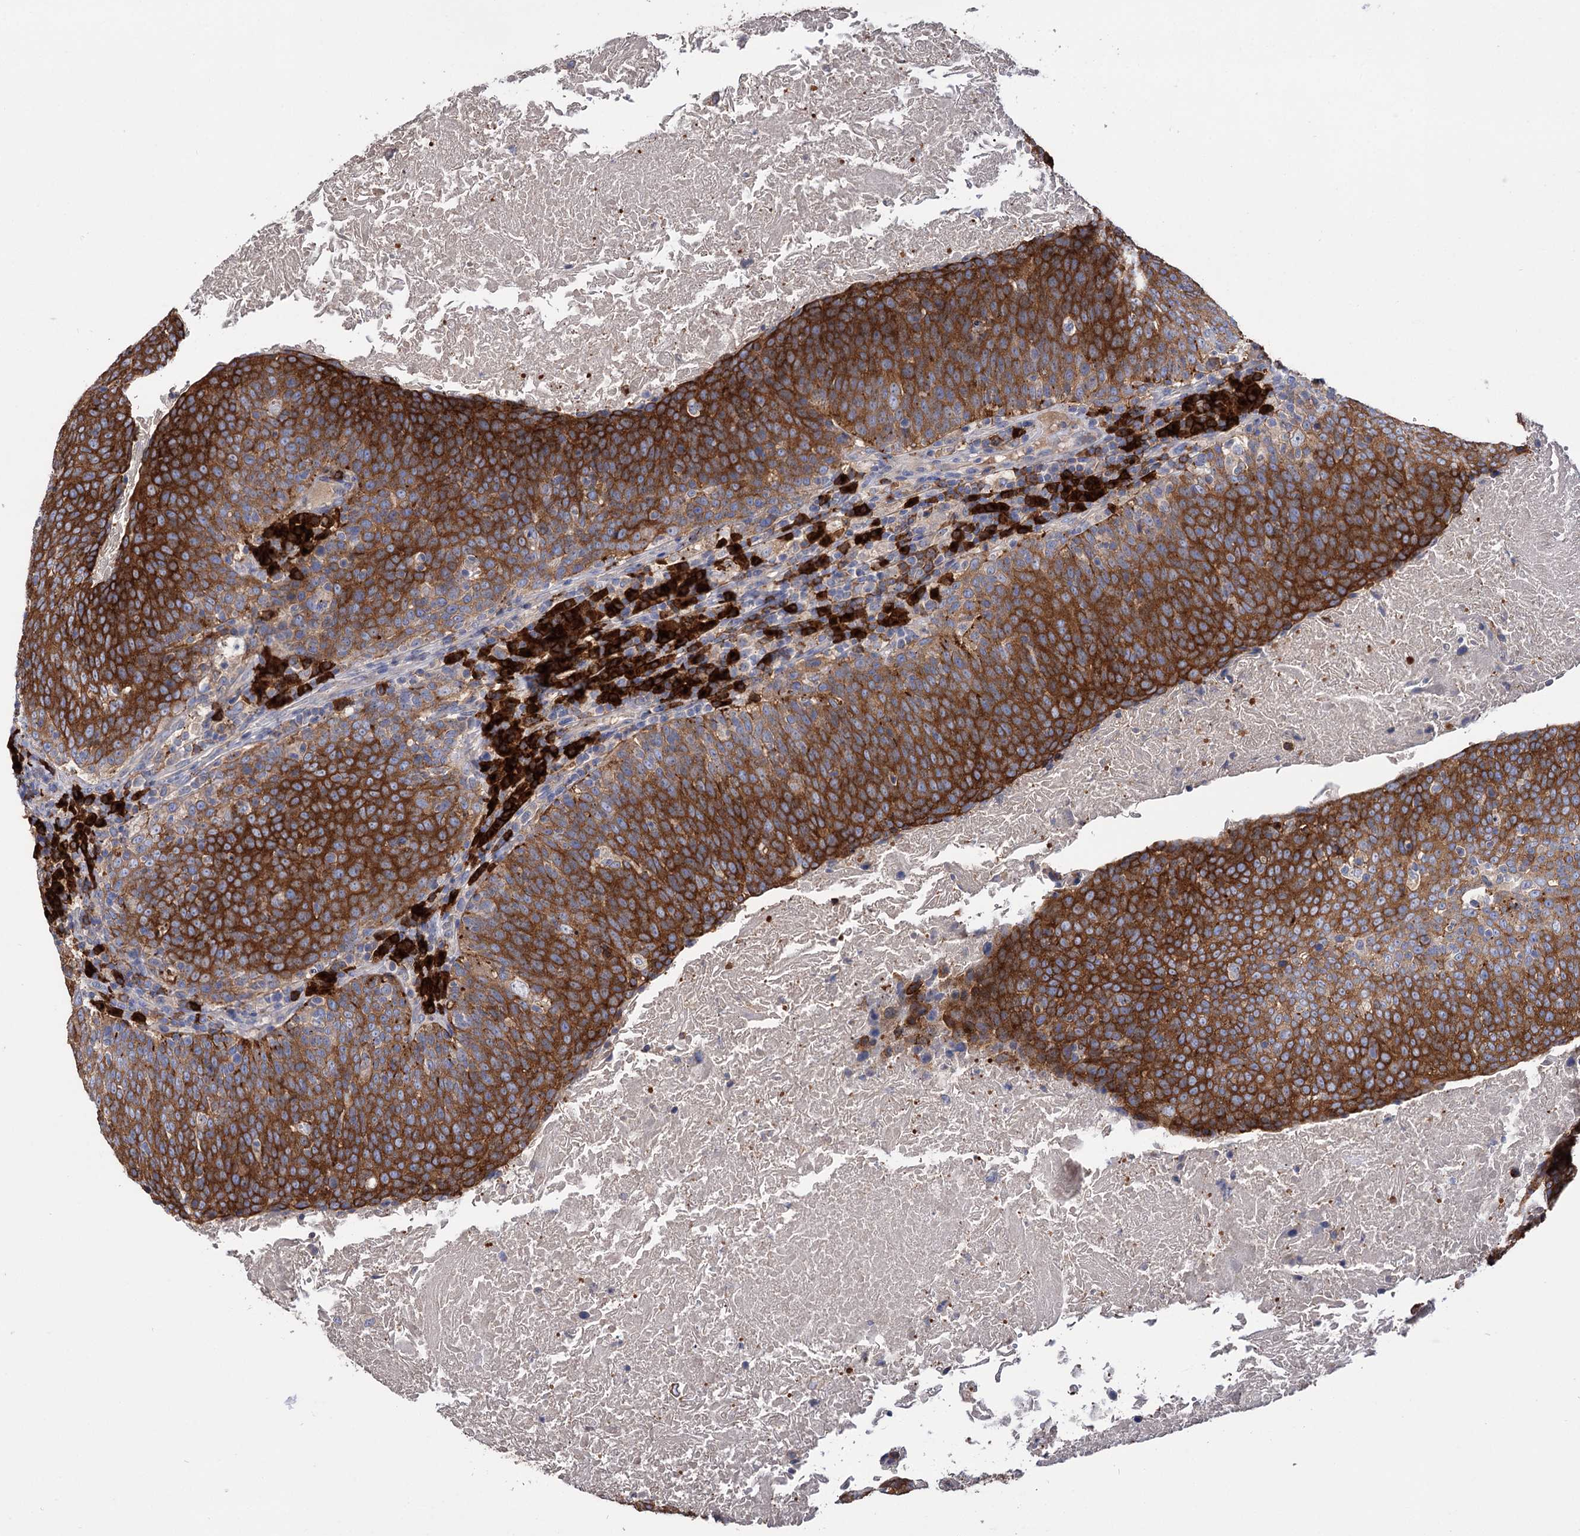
{"staining": {"intensity": "strong", "quantity": ">75%", "location": "cytoplasmic/membranous"}, "tissue": "head and neck cancer", "cell_type": "Tumor cells", "image_type": "cancer", "snomed": [{"axis": "morphology", "description": "Squamous cell carcinoma, NOS"}, {"axis": "morphology", "description": "Squamous cell carcinoma, metastatic, NOS"}, {"axis": "topography", "description": "Lymph node"}, {"axis": "topography", "description": "Head-Neck"}], "caption": "Head and neck cancer (squamous cell carcinoma) stained for a protein shows strong cytoplasmic/membranous positivity in tumor cells.", "gene": "BBS4", "patient": {"sex": "male", "age": 62}}